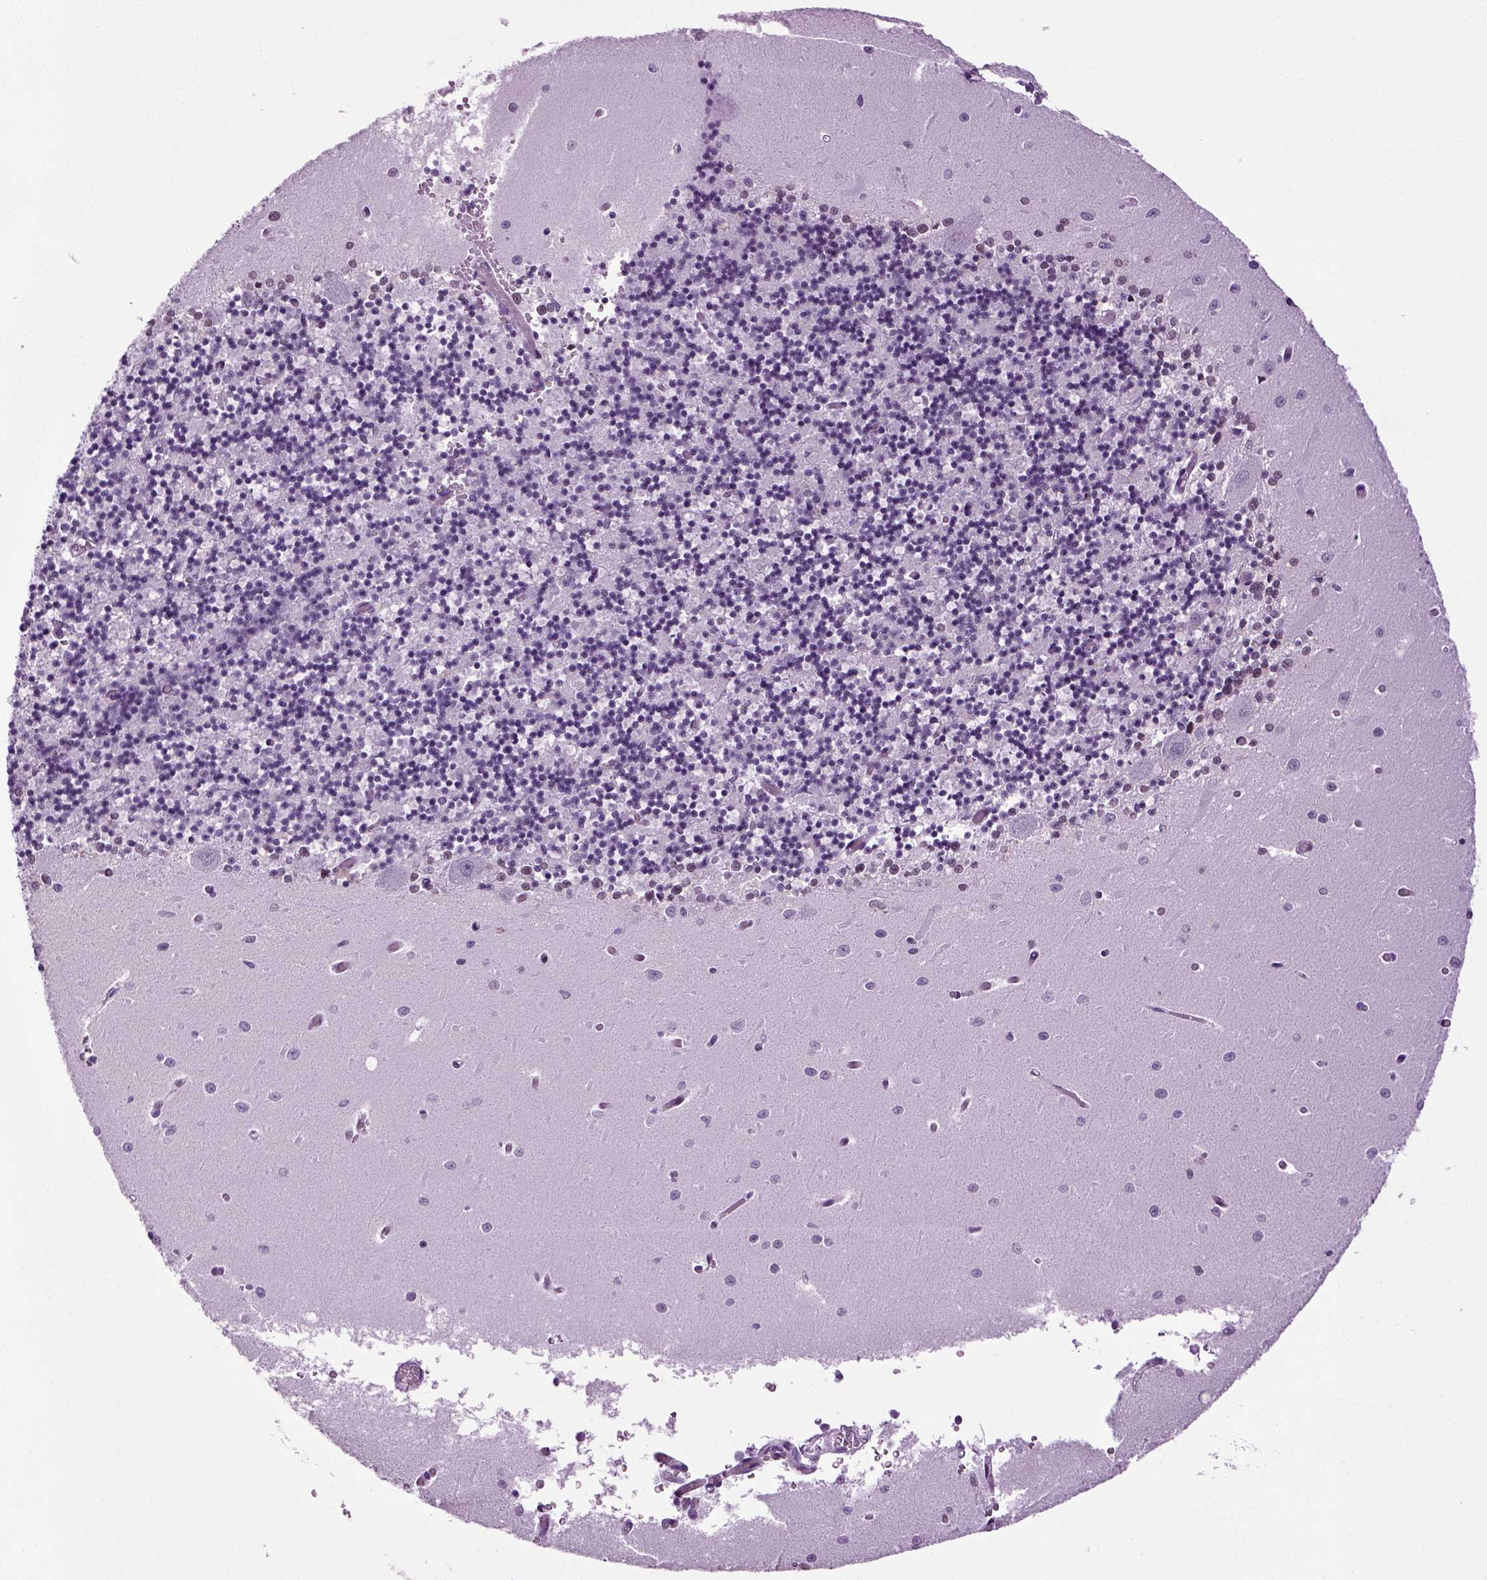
{"staining": {"intensity": "negative", "quantity": "none", "location": "none"}, "tissue": "cerebellum", "cell_type": "Cells in granular layer", "image_type": "normal", "snomed": [{"axis": "morphology", "description": "Normal tissue, NOS"}, {"axis": "topography", "description": "Cerebellum"}], "caption": "Immunohistochemical staining of normal cerebellum reveals no significant expression in cells in granular layer.", "gene": "RFX3", "patient": {"sex": "female", "age": 64}}